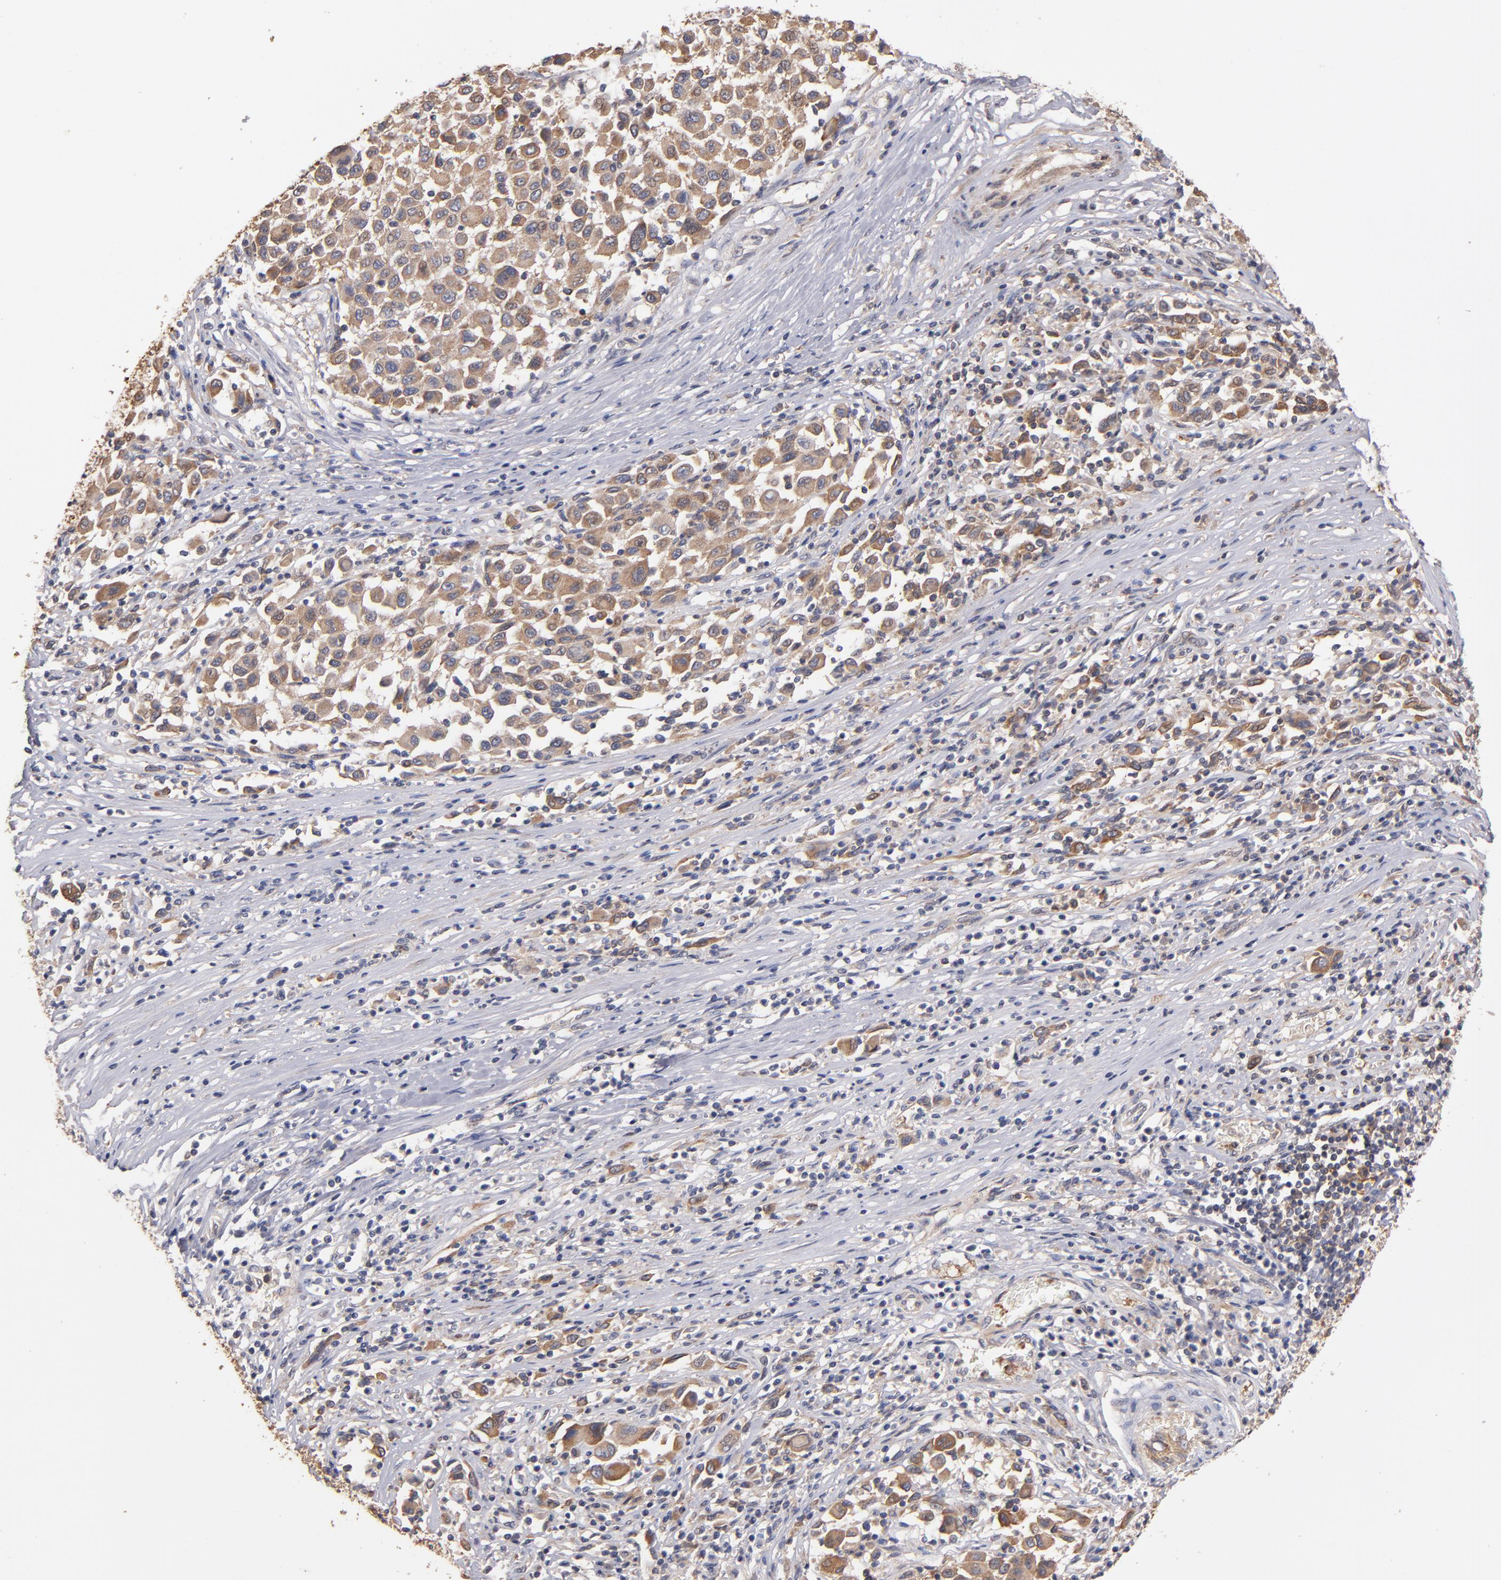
{"staining": {"intensity": "weak", "quantity": ">75%", "location": "cytoplasmic/membranous"}, "tissue": "melanoma", "cell_type": "Tumor cells", "image_type": "cancer", "snomed": [{"axis": "morphology", "description": "Malignant melanoma, Metastatic site"}, {"axis": "topography", "description": "Lymph node"}], "caption": "The photomicrograph reveals a brown stain indicating the presence of a protein in the cytoplasmic/membranous of tumor cells in malignant melanoma (metastatic site). Nuclei are stained in blue.", "gene": "DACT1", "patient": {"sex": "male", "age": 61}}